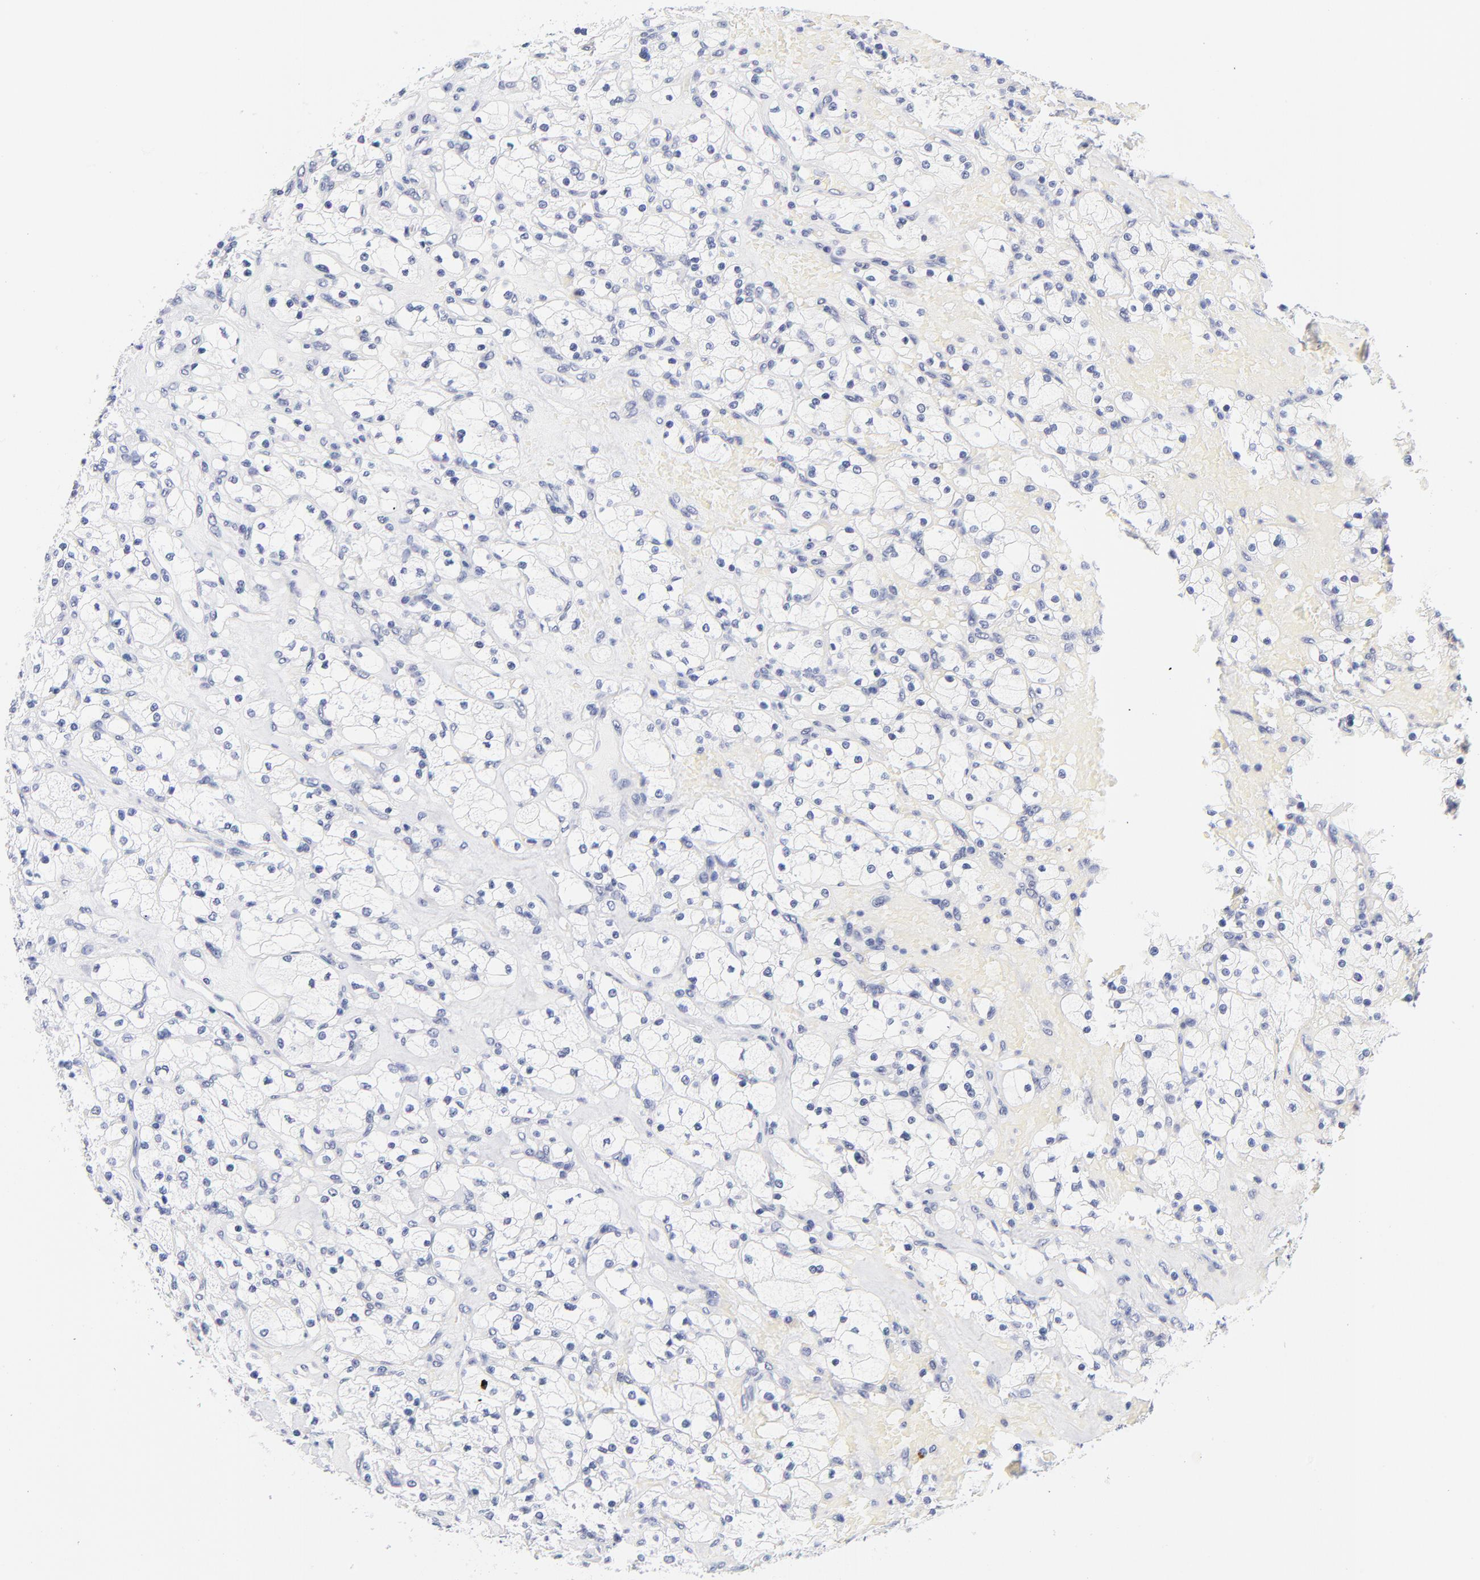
{"staining": {"intensity": "negative", "quantity": "none", "location": "none"}, "tissue": "renal cancer", "cell_type": "Tumor cells", "image_type": "cancer", "snomed": [{"axis": "morphology", "description": "Adenocarcinoma, NOS"}, {"axis": "topography", "description": "Kidney"}], "caption": "An immunohistochemistry (IHC) image of adenocarcinoma (renal) is shown. There is no staining in tumor cells of adenocarcinoma (renal).", "gene": "ZNF74", "patient": {"sex": "female", "age": 83}}